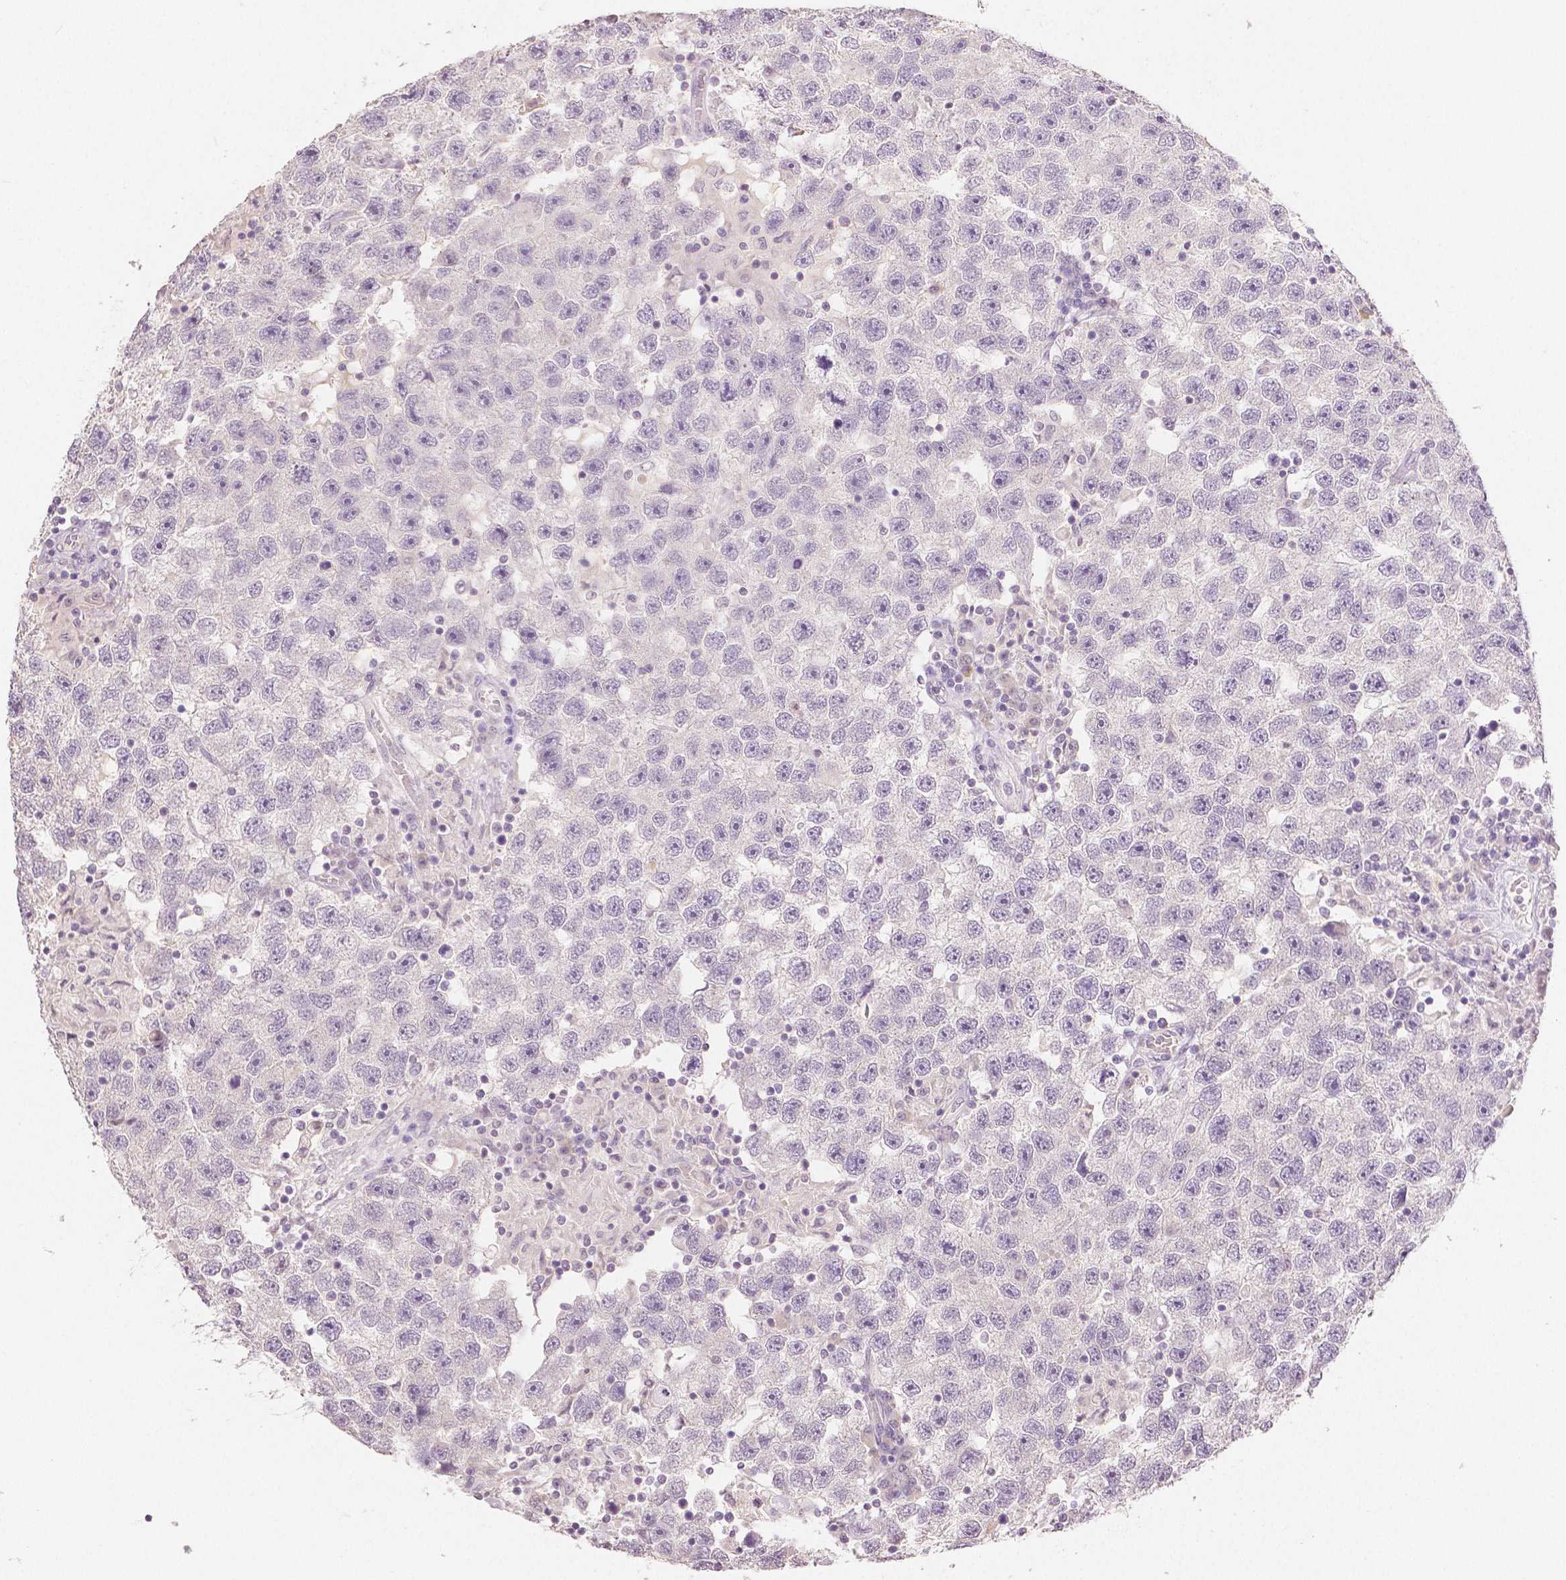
{"staining": {"intensity": "negative", "quantity": "none", "location": "none"}, "tissue": "testis cancer", "cell_type": "Tumor cells", "image_type": "cancer", "snomed": [{"axis": "morphology", "description": "Seminoma, NOS"}, {"axis": "topography", "description": "Testis"}], "caption": "This micrograph is of seminoma (testis) stained with immunohistochemistry to label a protein in brown with the nuclei are counter-stained blue. There is no expression in tumor cells.", "gene": "TGM1", "patient": {"sex": "male", "age": 26}}